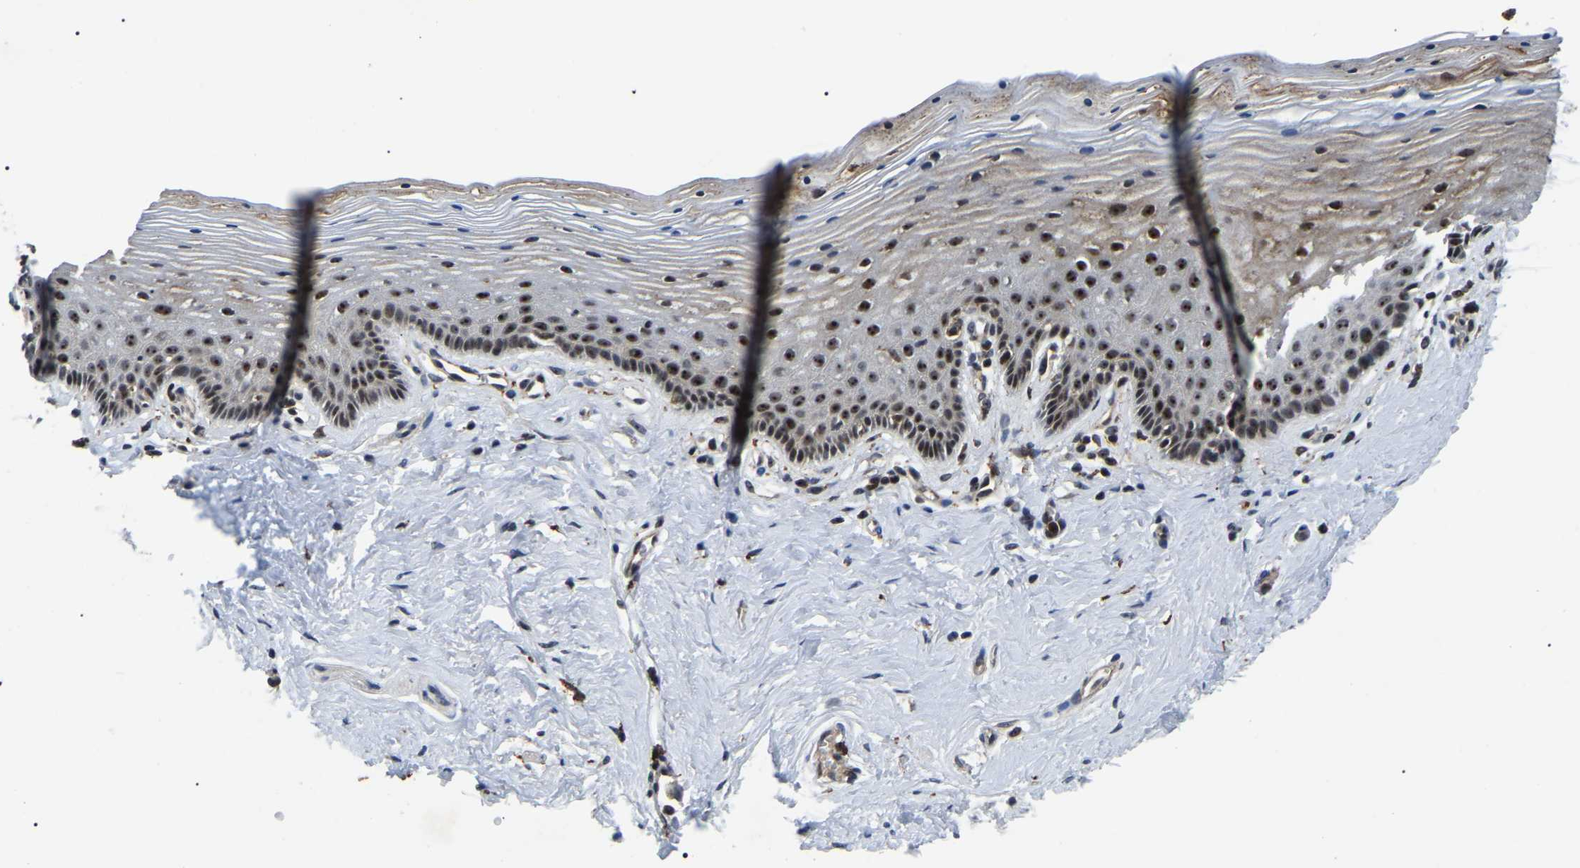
{"staining": {"intensity": "strong", "quantity": "25%-75%", "location": "nuclear"}, "tissue": "vagina", "cell_type": "Squamous epithelial cells", "image_type": "normal", "snomed": [{"axis": "morphology", "description": "Normal tissue, NOS"}, {"axis": "topography", "description": "Vagina"}], "caption": "Immunohistochemical staining of normal human vagina reveals high levels of strong nuclear positivity in approximately 25%-75% of squamous epithelial cells. The staining is performed using DAB brown chromogen to label protein expression. The nuclei are counter-stained blue using hematoxylin.", "gene": "RRP1B", "patient": {"sex": "female", "age": 32}}